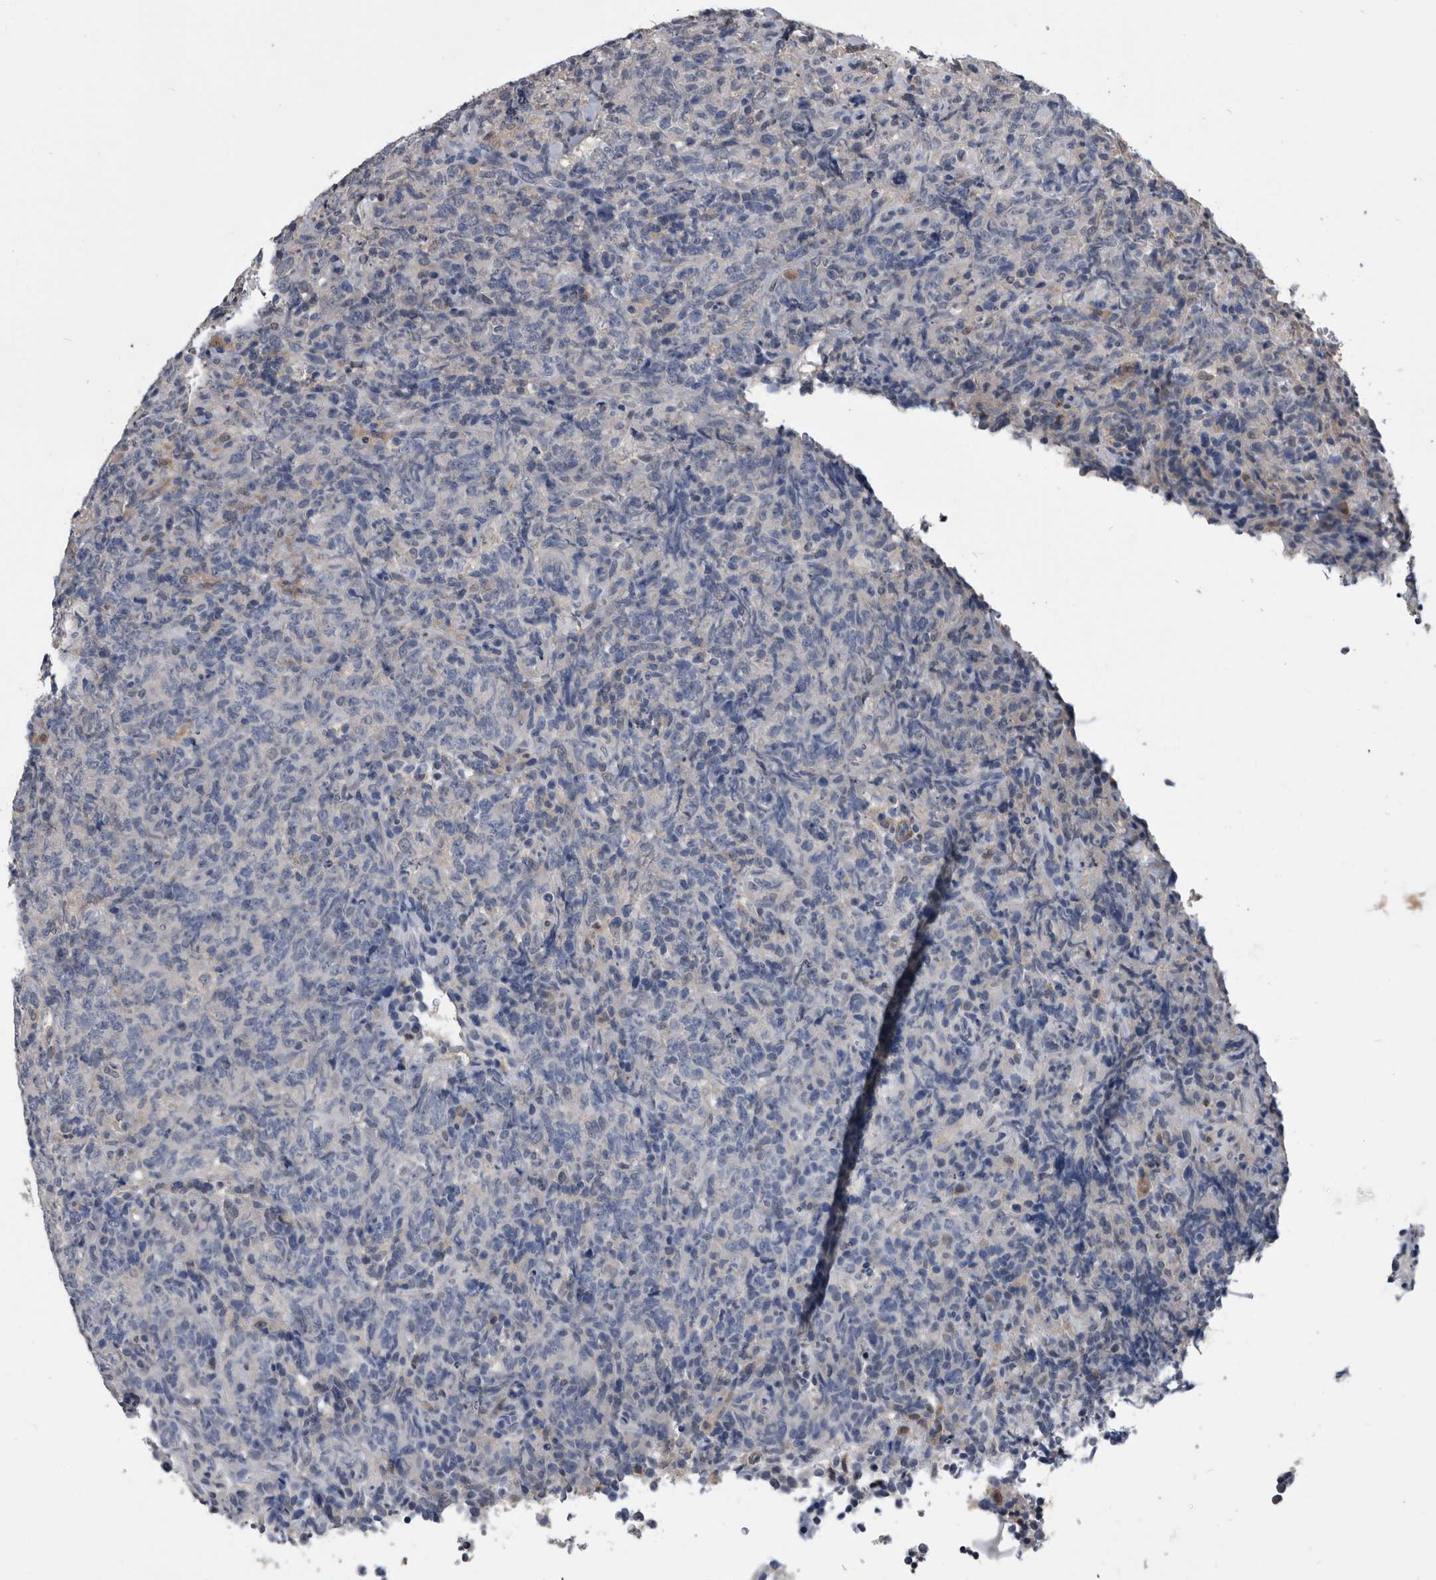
{"staining": {"intensity": "negative", "quantity": "none", "location": "none"}, "tissue": "lymphoma", "cell_type": "Tumor cells", "image_type": "cancer", "snomed": [{"axis": "morphology", "description": "Malignant lymphoma, non-Hodgkin's type, High grade"}, {"axis": "topography", "description": "Tonsil"}], "caption": "There is no significant staining in tumor cells of lymphoma.", "gene": "PDXK", "patient": {"sex": "female", "age": 36}}